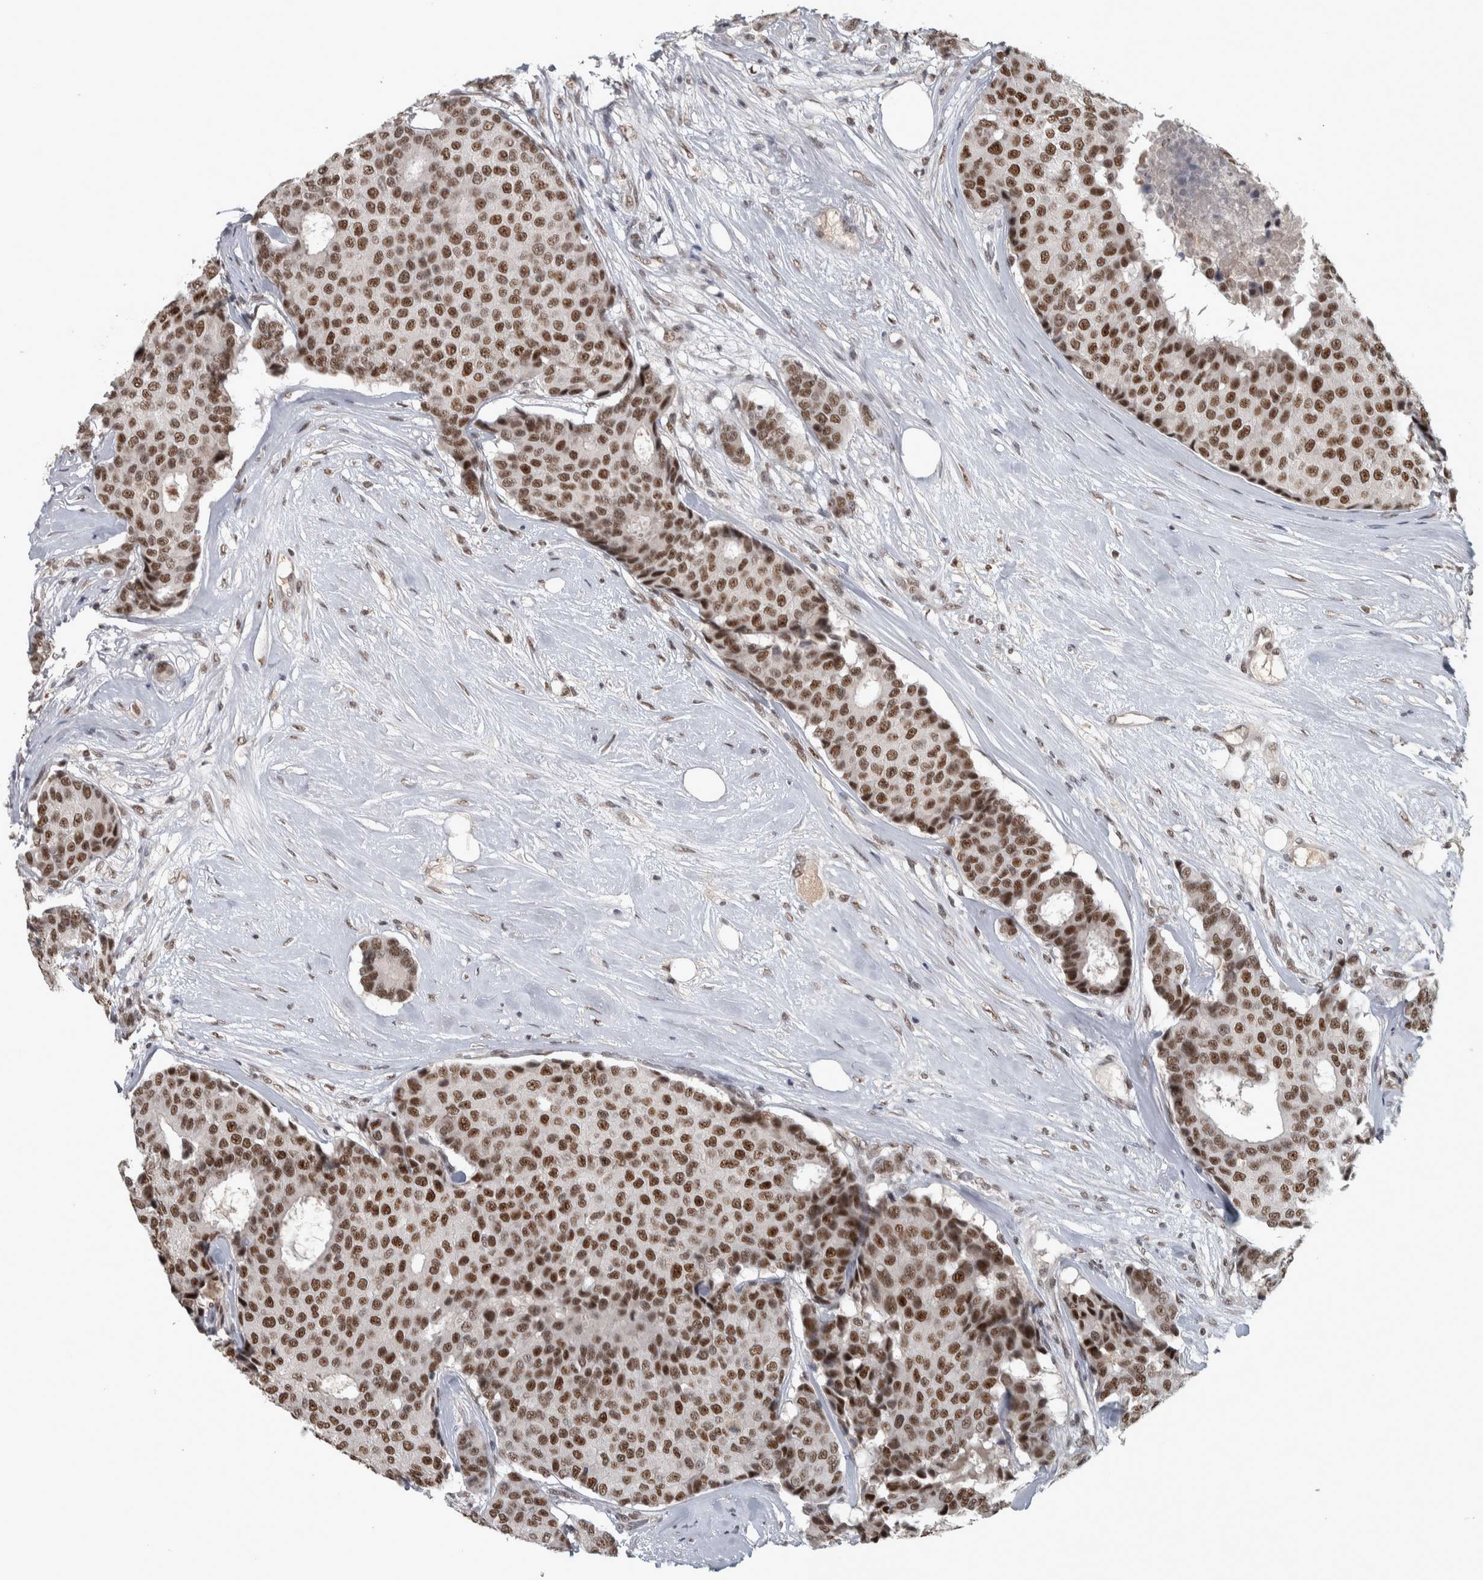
{"staining": {"intensity": "moderate", "quantity": ">75%", "location": "nuclear"}, "tissue": "breast cancer", "cell_type": "Tumor cells", "image_type": "cancer", "snomed": [{"axis": "morphology", "description": "Duct carcinoma"}, {"axis": "topography", "description": "Breast"}], "caption": "This is a histology image of immunohistochemistry staining of intraductal carcinoma (breast), which shows moderate positivity in the nuclear of tumor cells.", "gene": "DDX42", "patient": {"sex": "female", "age": 75}}